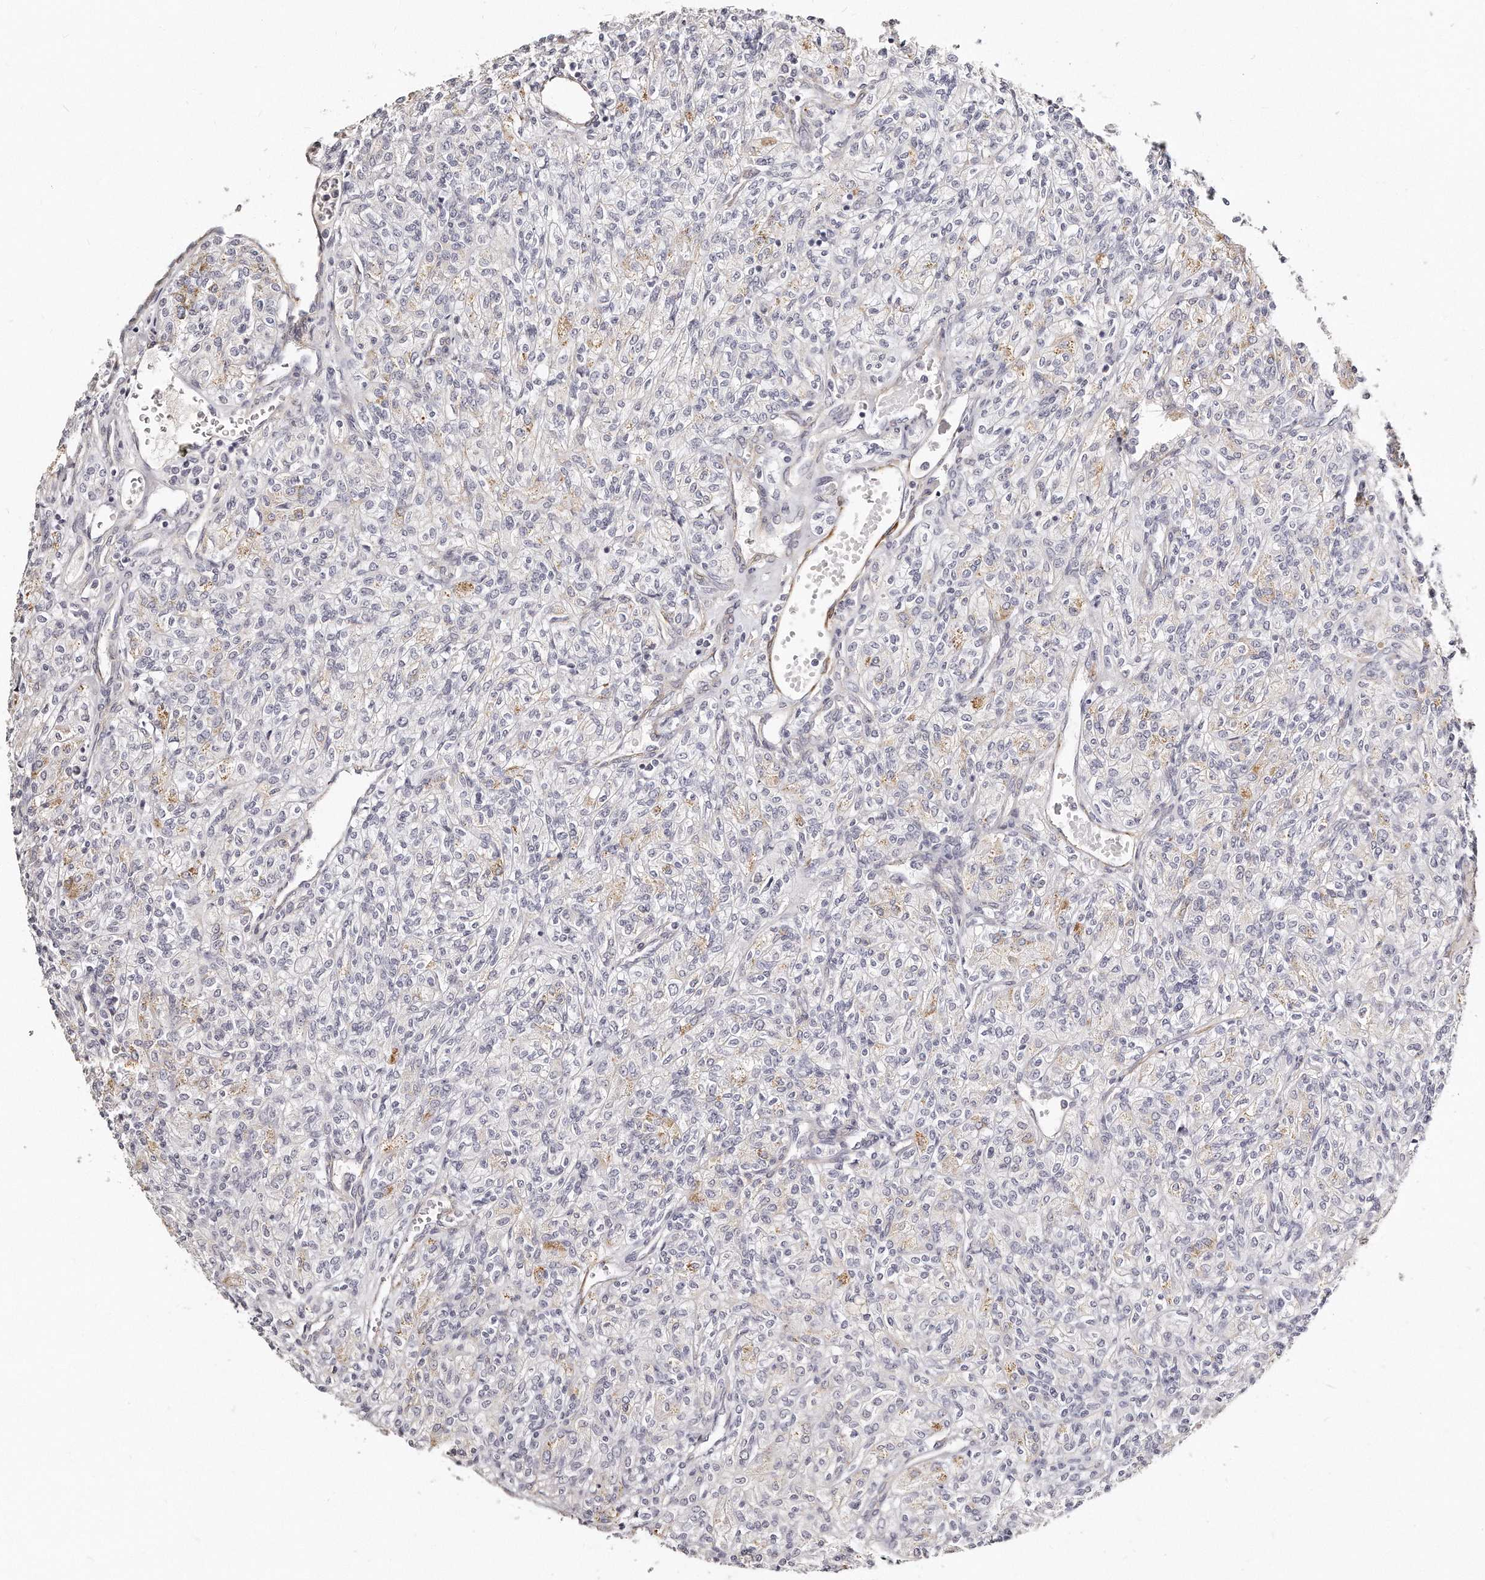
{"staining": {"intensity": "negative", "quantity": "none", "location": "none"}, "tissue": "renal cancer", "cell_type": "Tumor cells", "image_type": "cancer", "snomed": [{"axis": "morphology", "description": "Adenocarcinoma, NOS"}, {"axis": "topography", "description": "Kidney"}], "caption": "Tumor cells are negative for protein expression in human renal adenocarcinoma.", "gene": "LMOD1", "patient": {"sex": "male", "age": 77}}